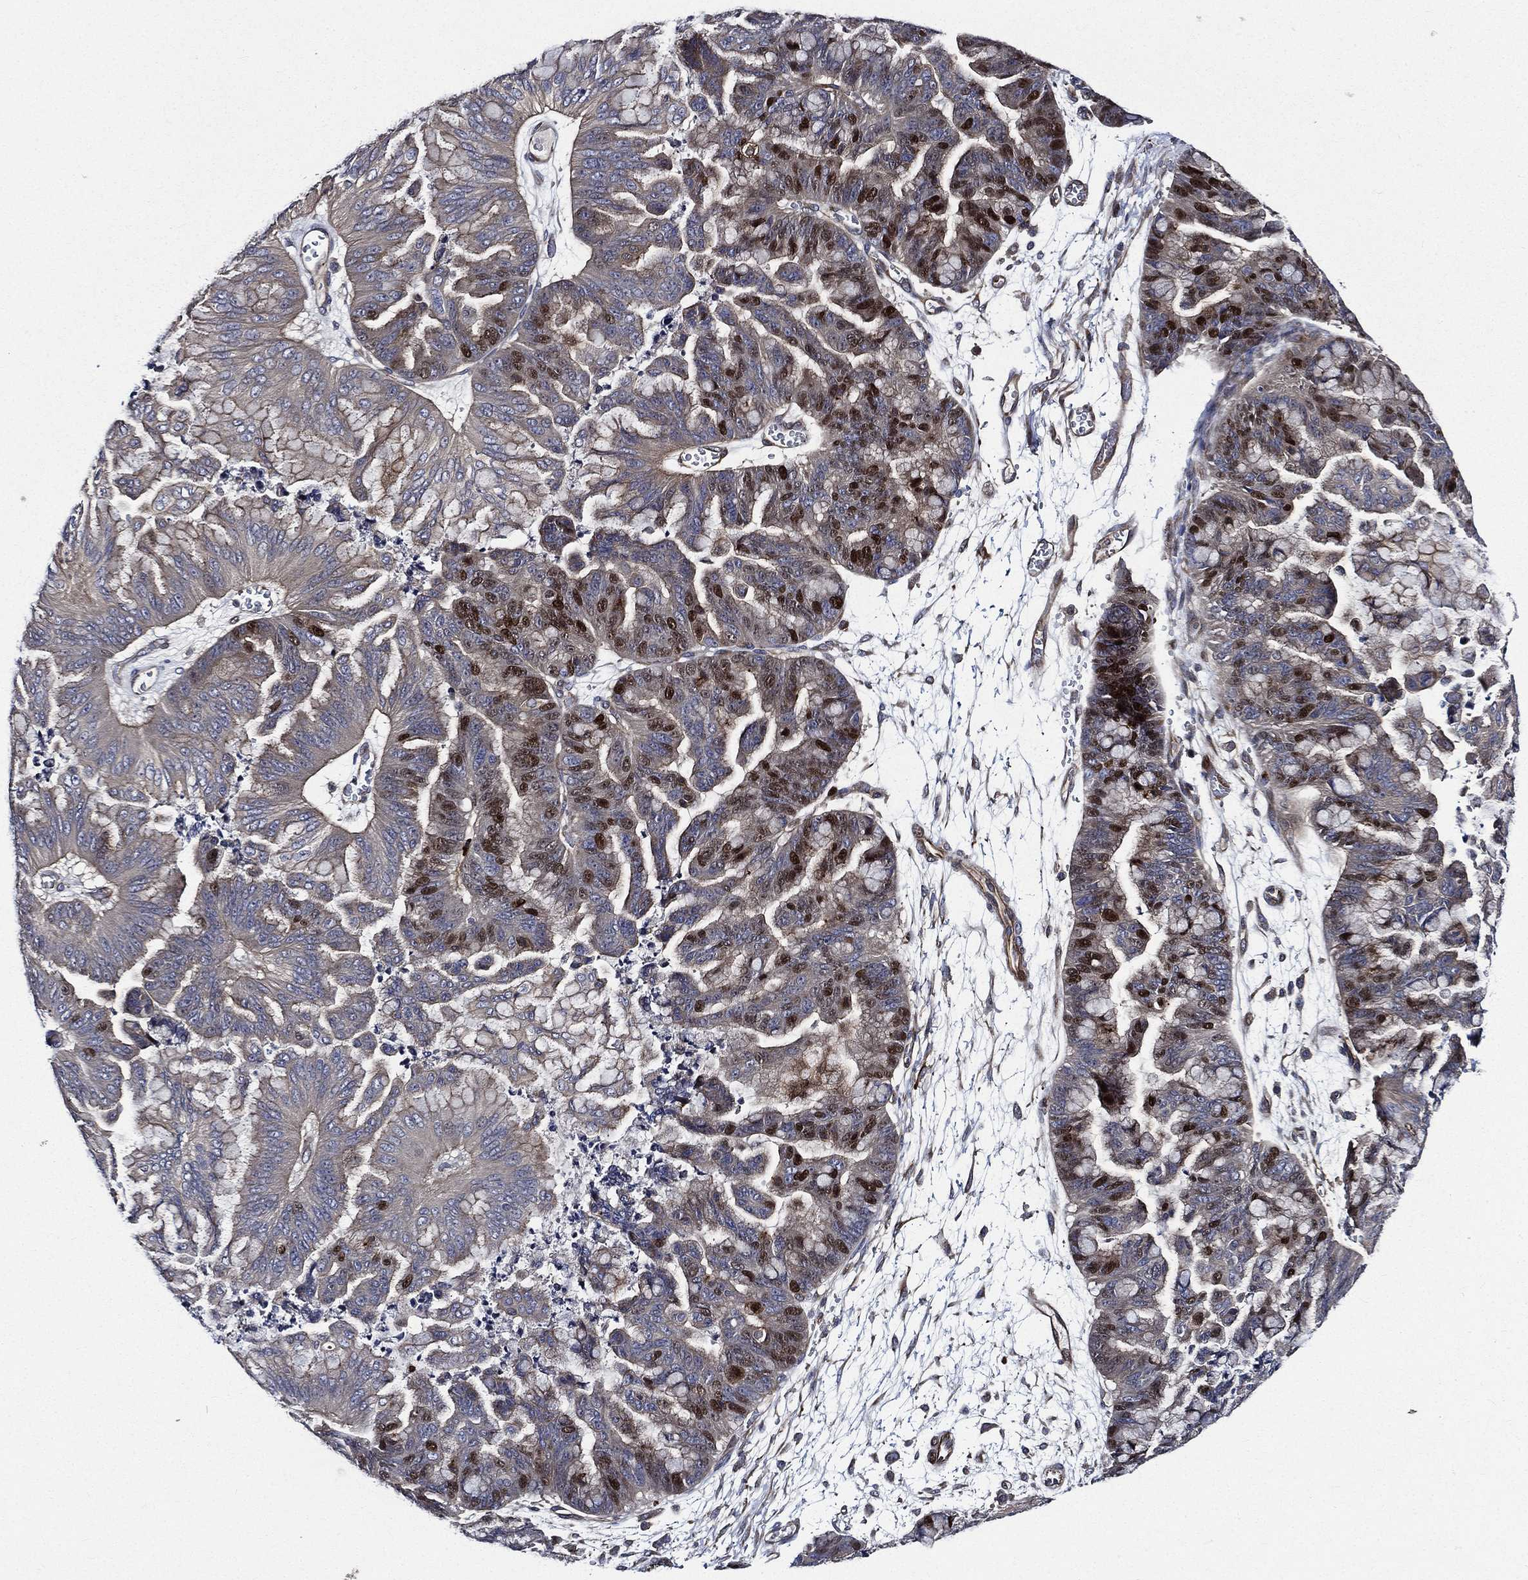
{"staining": {"intensity": "strong", "quantity": "<25%", "location": "nuclear"}, "tissue": "ovarian cancer", "cell_type": "Tumor cells", "image_type": "cancer", "snomed": [{"axis": "morphology", "description": "Cystadenocarcinoma, mucinous, NOS"}, {"axis": "topography", "description": "Ovary"}], "caption": "The photomicrograph shows staining of ovarian mucinous cystadenocarcinoma, revealing strong nuclear protein expression (brown color) within tumor cells. The protein is shown in brown color, while the nuclei are stained blue.", "gene": "KIF20B", "patient": {"sex": "female", "age": 67}}